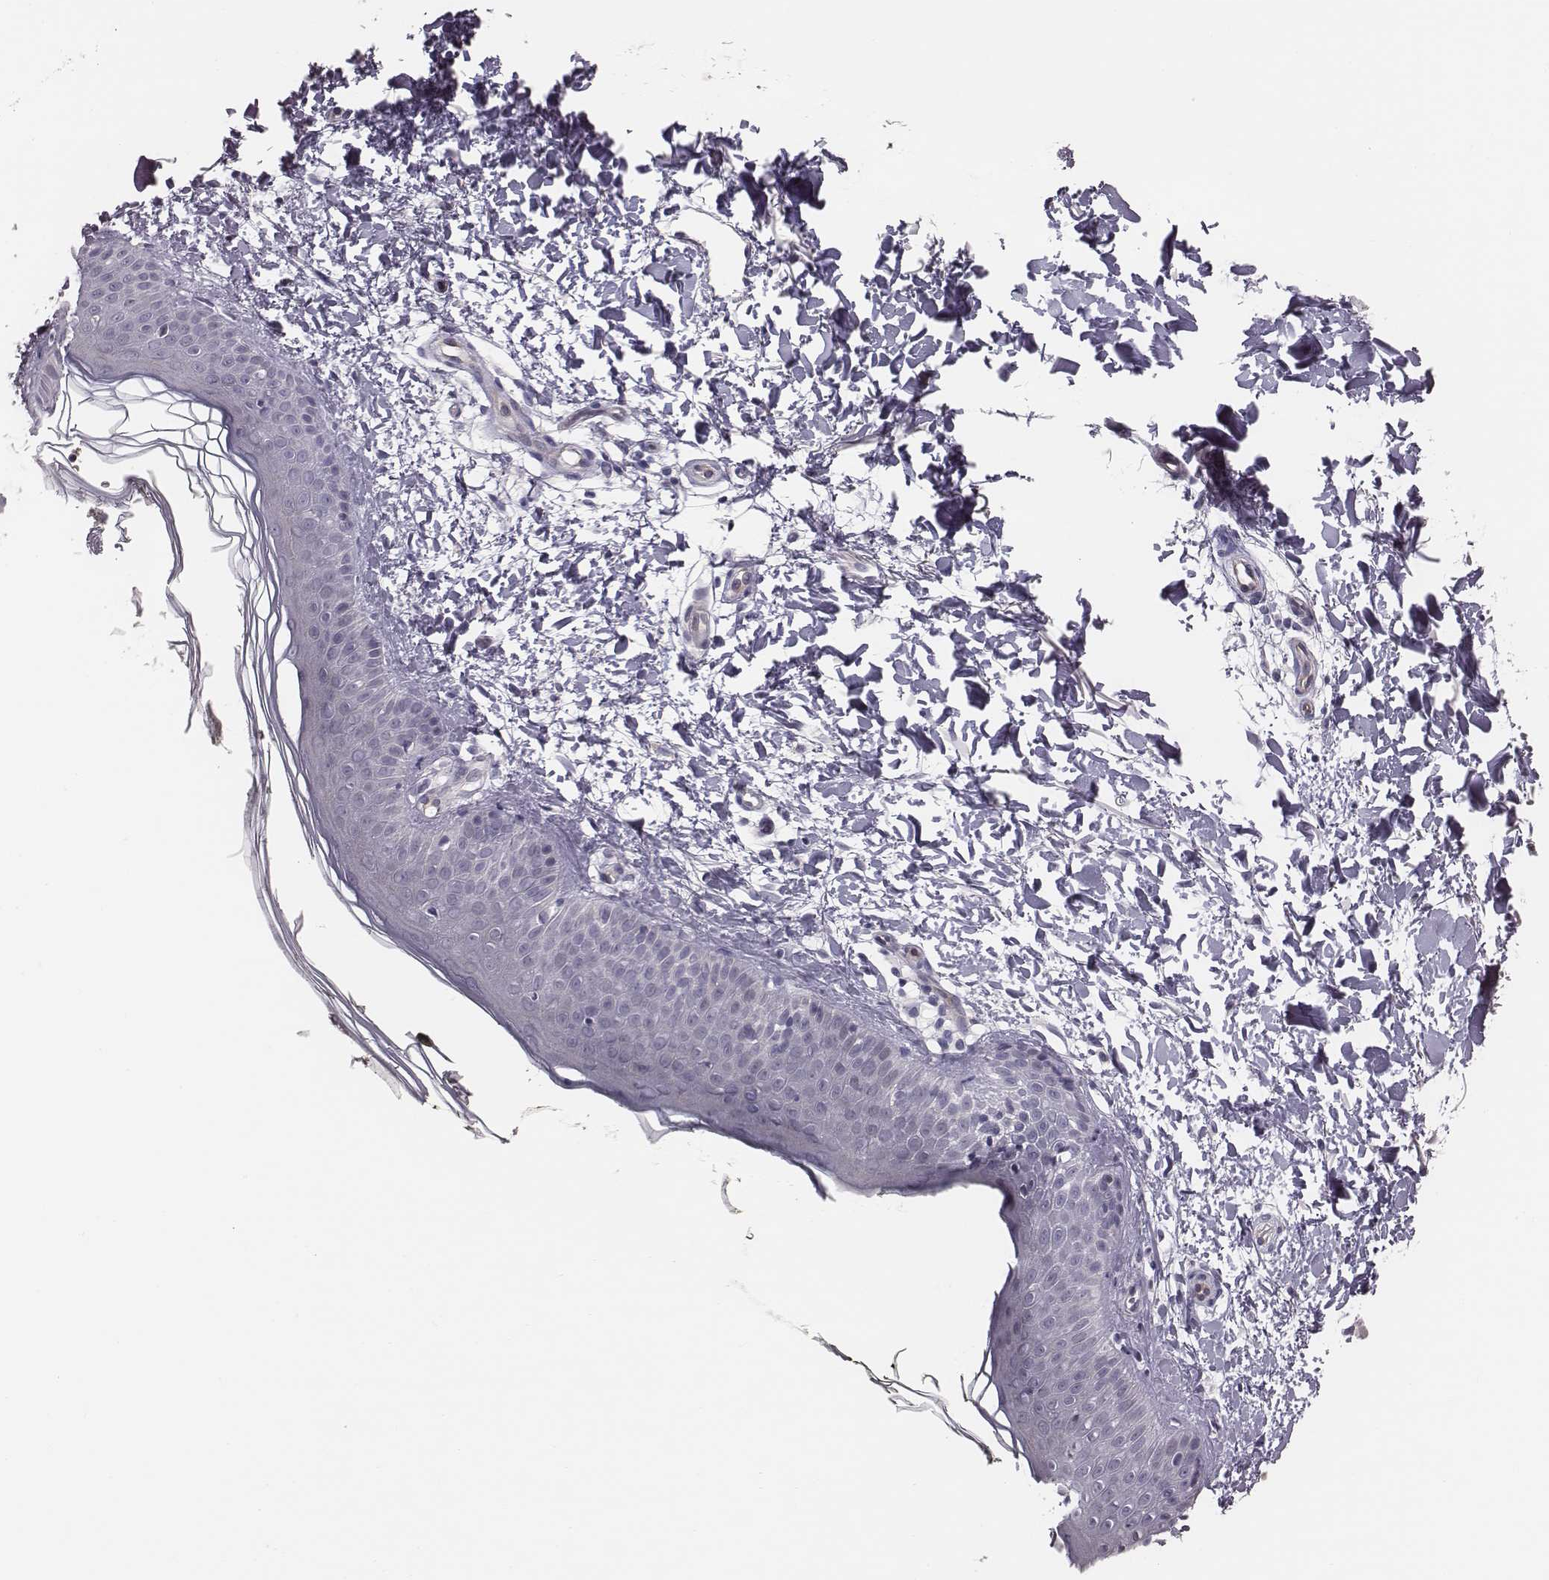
{"staining": {"intensity": "negative", "quantity": "none", "location": "none"}, "tissue": "skin", "cell_type": "Fibroblasts", "image_type": "normal", "snomed": [{"axis": "morphology", "description": "Normal tissue, NOS"}, {"axis": "topography", "description": "Skin"}], "caption": "The micrograph displays no staining of fibroblasts in normal skin. (DAB (3,3'-diaminobenzidine) immunohistochemistry with hematoxylin counter stain).", "gene": "CACNG4", "patient": {"sex": "female", "age": 62}}